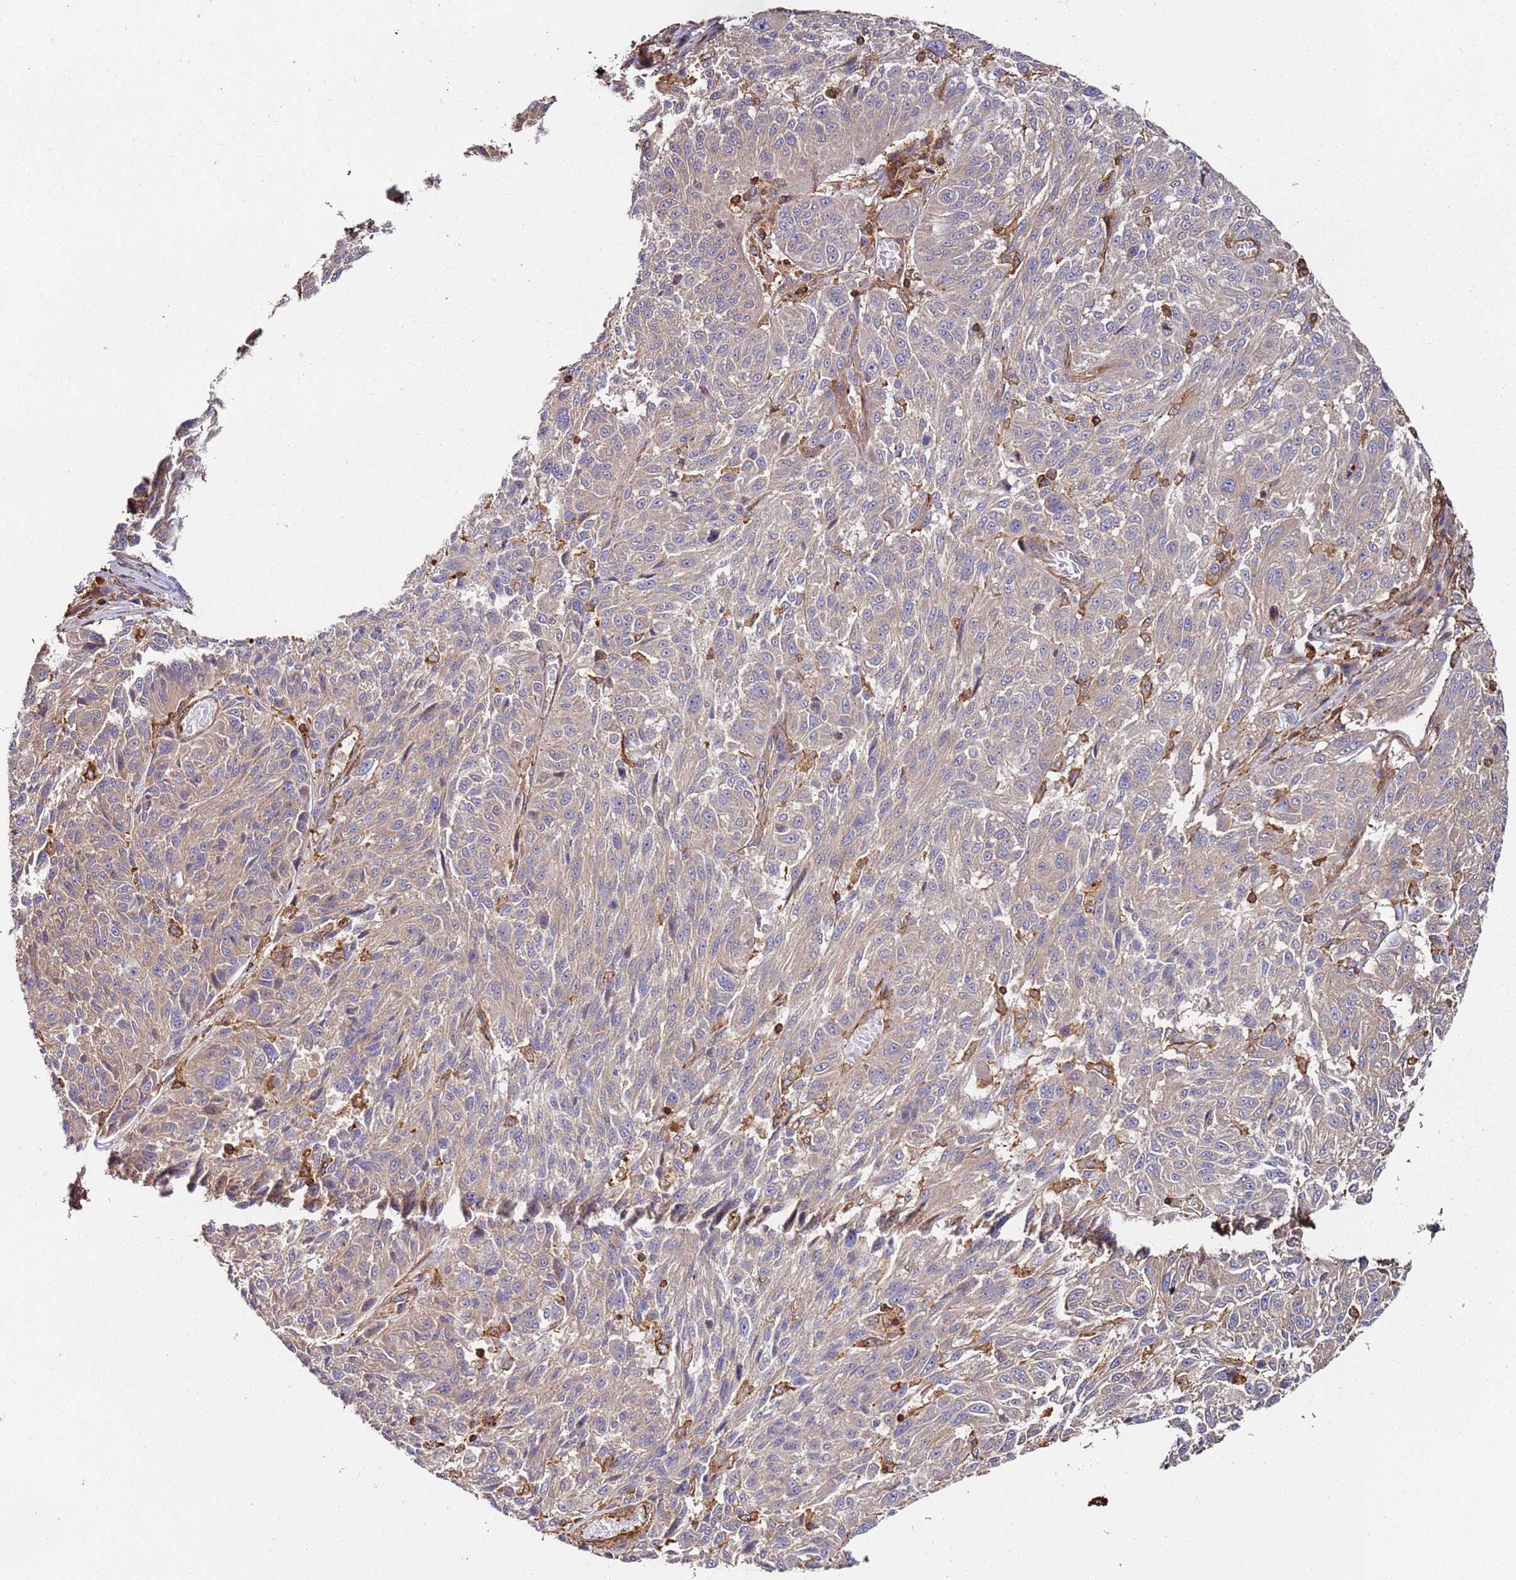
{"staining": {"intensity": "weak", "quantity": "25%-75%", "location": "cytoplasmic/membranous"}, "tissue": "melanoma", "cell_type": "Tumor cells", "image_type": "cancer", "snomed": [{"axis": "morphology", "description": "Malignant melanoma, NOS"}, {"axis": "topography", "description": "Skin"}], "caption": "Weak cytoplasmic/membranous expression is appreciated in approximately 25%-75% of tumor cells in melanoma.", "gene": "CYP2U1", "patient": {"sex": "male", "age": 53}}